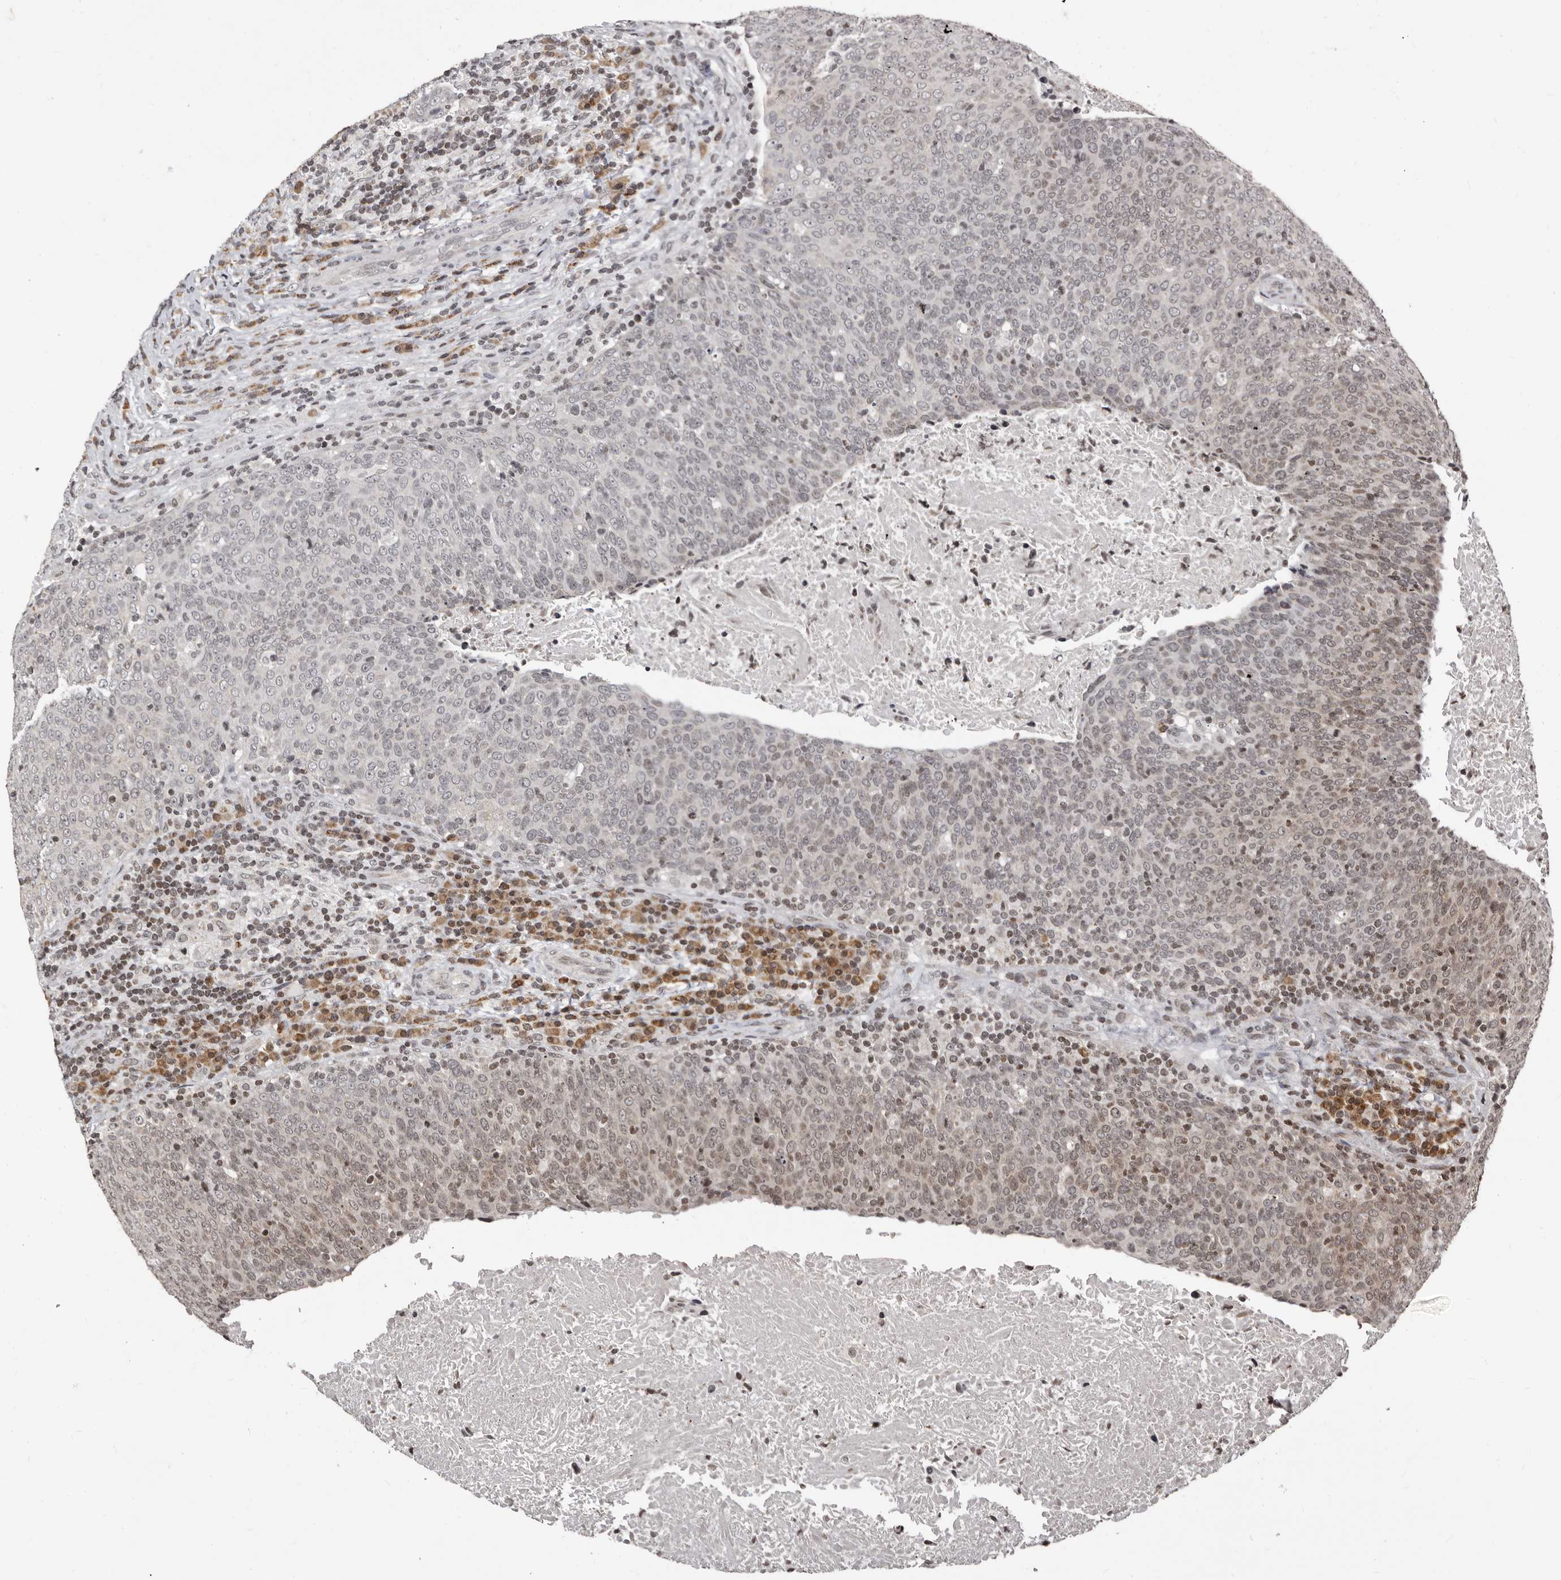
{"staining": {"intensity": "weak", "quantity": "<25%", "location": "nuclear"}, "tissue": "head and neck cancer", "cell_type": "Tumor cells", "image_type": "cancer", "snomed": [{"axis": "morphology", "description": "Squamous cell carcinoma, NOS"}, {"axis": "morphology", "description": "Squamous cell carcinoma, metastatic, NOS"}, {"axis": "topography", "description": "Lymph node"}, {"axis": "topography", "description": "Head-Neck"}], "caption": "Metastatic squamous cell carcinoma (head and neck) was stained to show a protein in brown. There is no significant staining in tumor cells.", "gene": "THUMPD1", "patient": {"sex": "male", "age": 62}}